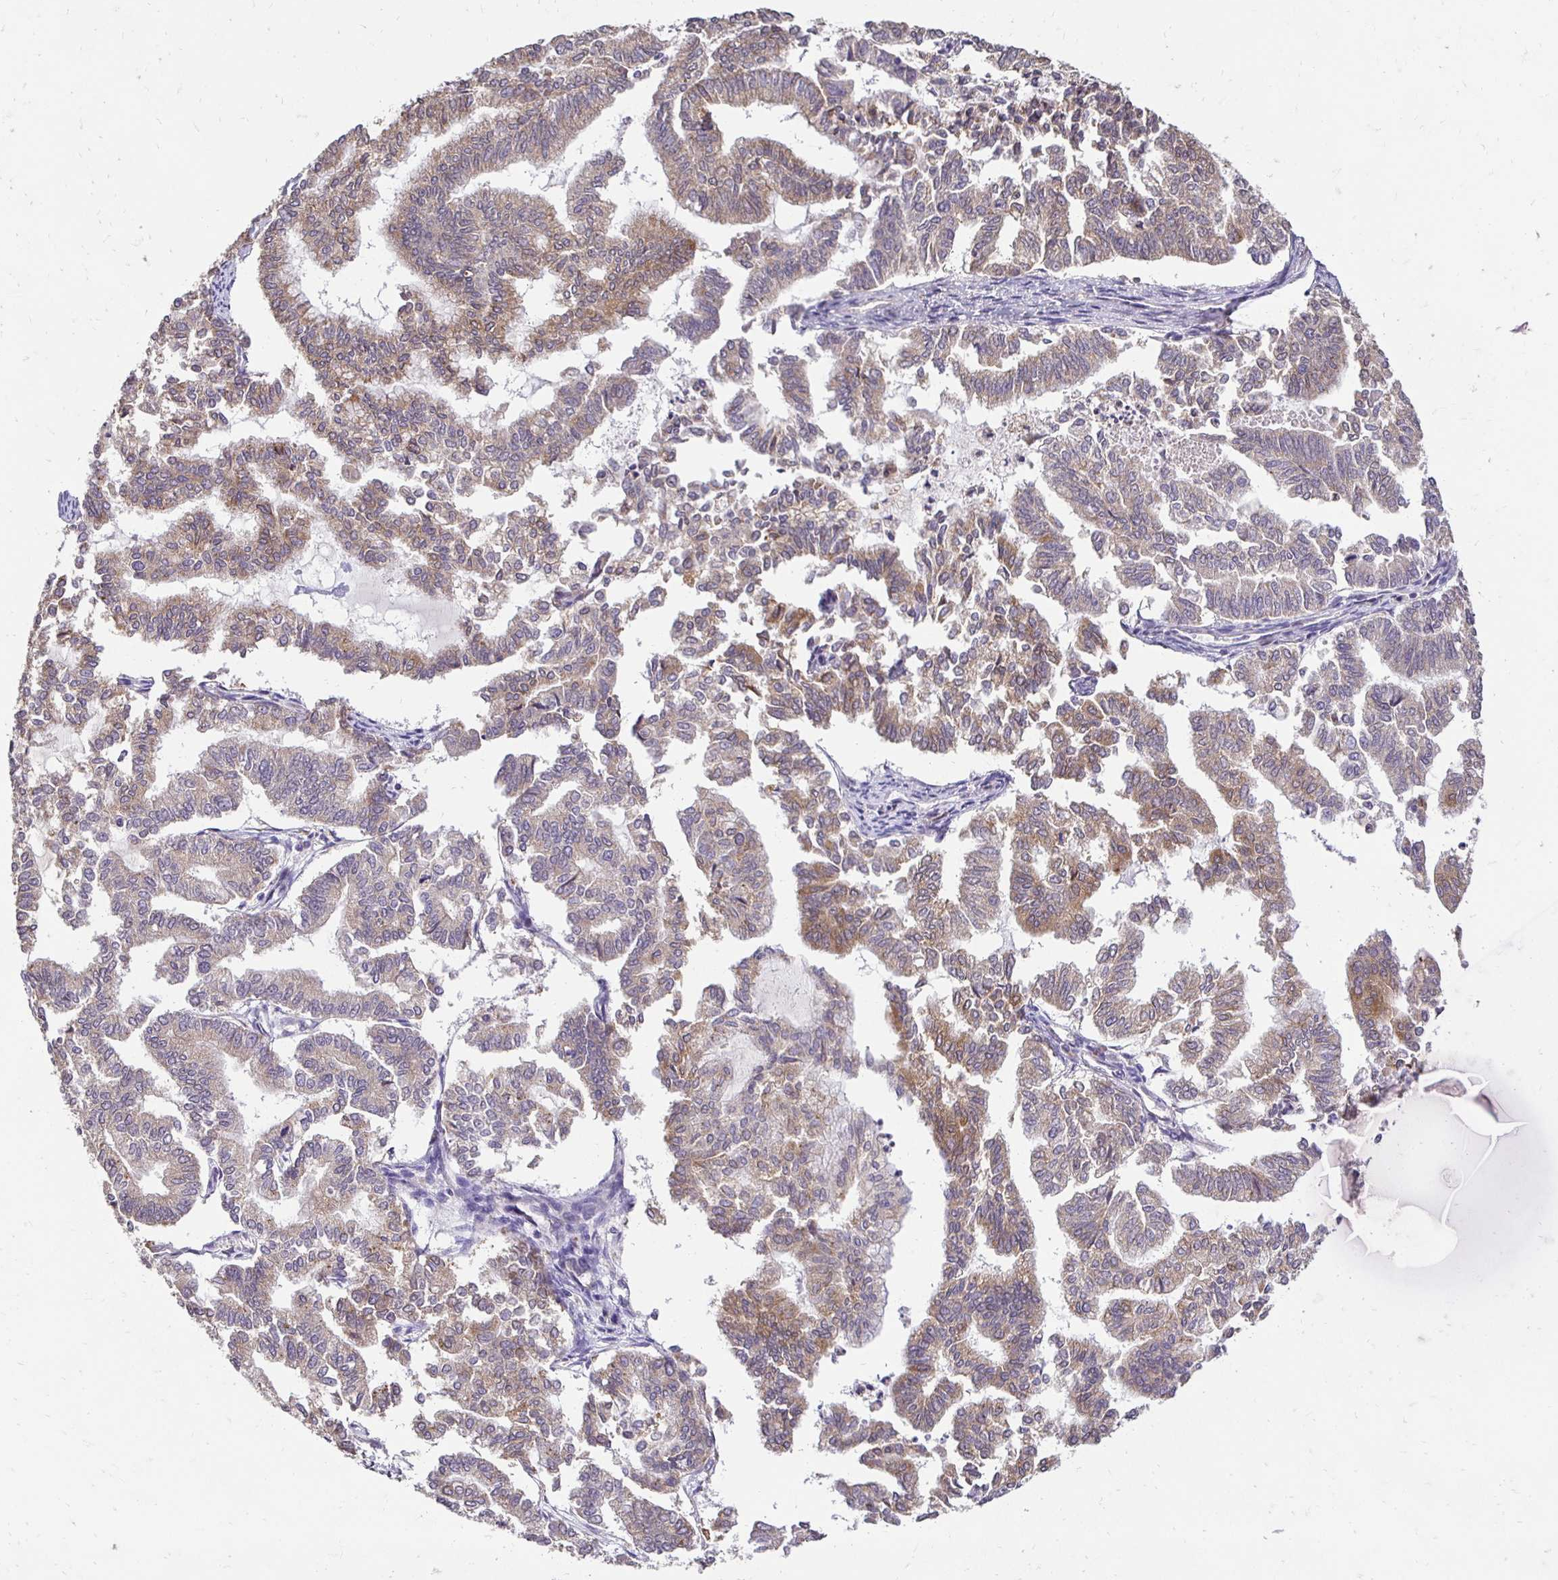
{"staining": {"intensity": "weak", "quantity": "25%-75%", "location": "cytoplasmic/membranous"}, "tissue": "endometrial cancer", "cell_type": "Tumor cells", "image_type": "cancer", "snomed": [{"axis": "morphology", "description": "Adenocarcinoma, NOS"}, {"axis": "topography", "description": "Endometrium"}], "caption": "A brown stain labels weak cytoplasmic/membranous positivity of a protein in human endometrial adenocarcinoma tumor cells. (Stains: DAB in brown, nuclei in blue, Microscopy: brightfield microscopy at high magnification).", "gene": "RHEBL1", "patient": {"sex": "female", "age": 79}}